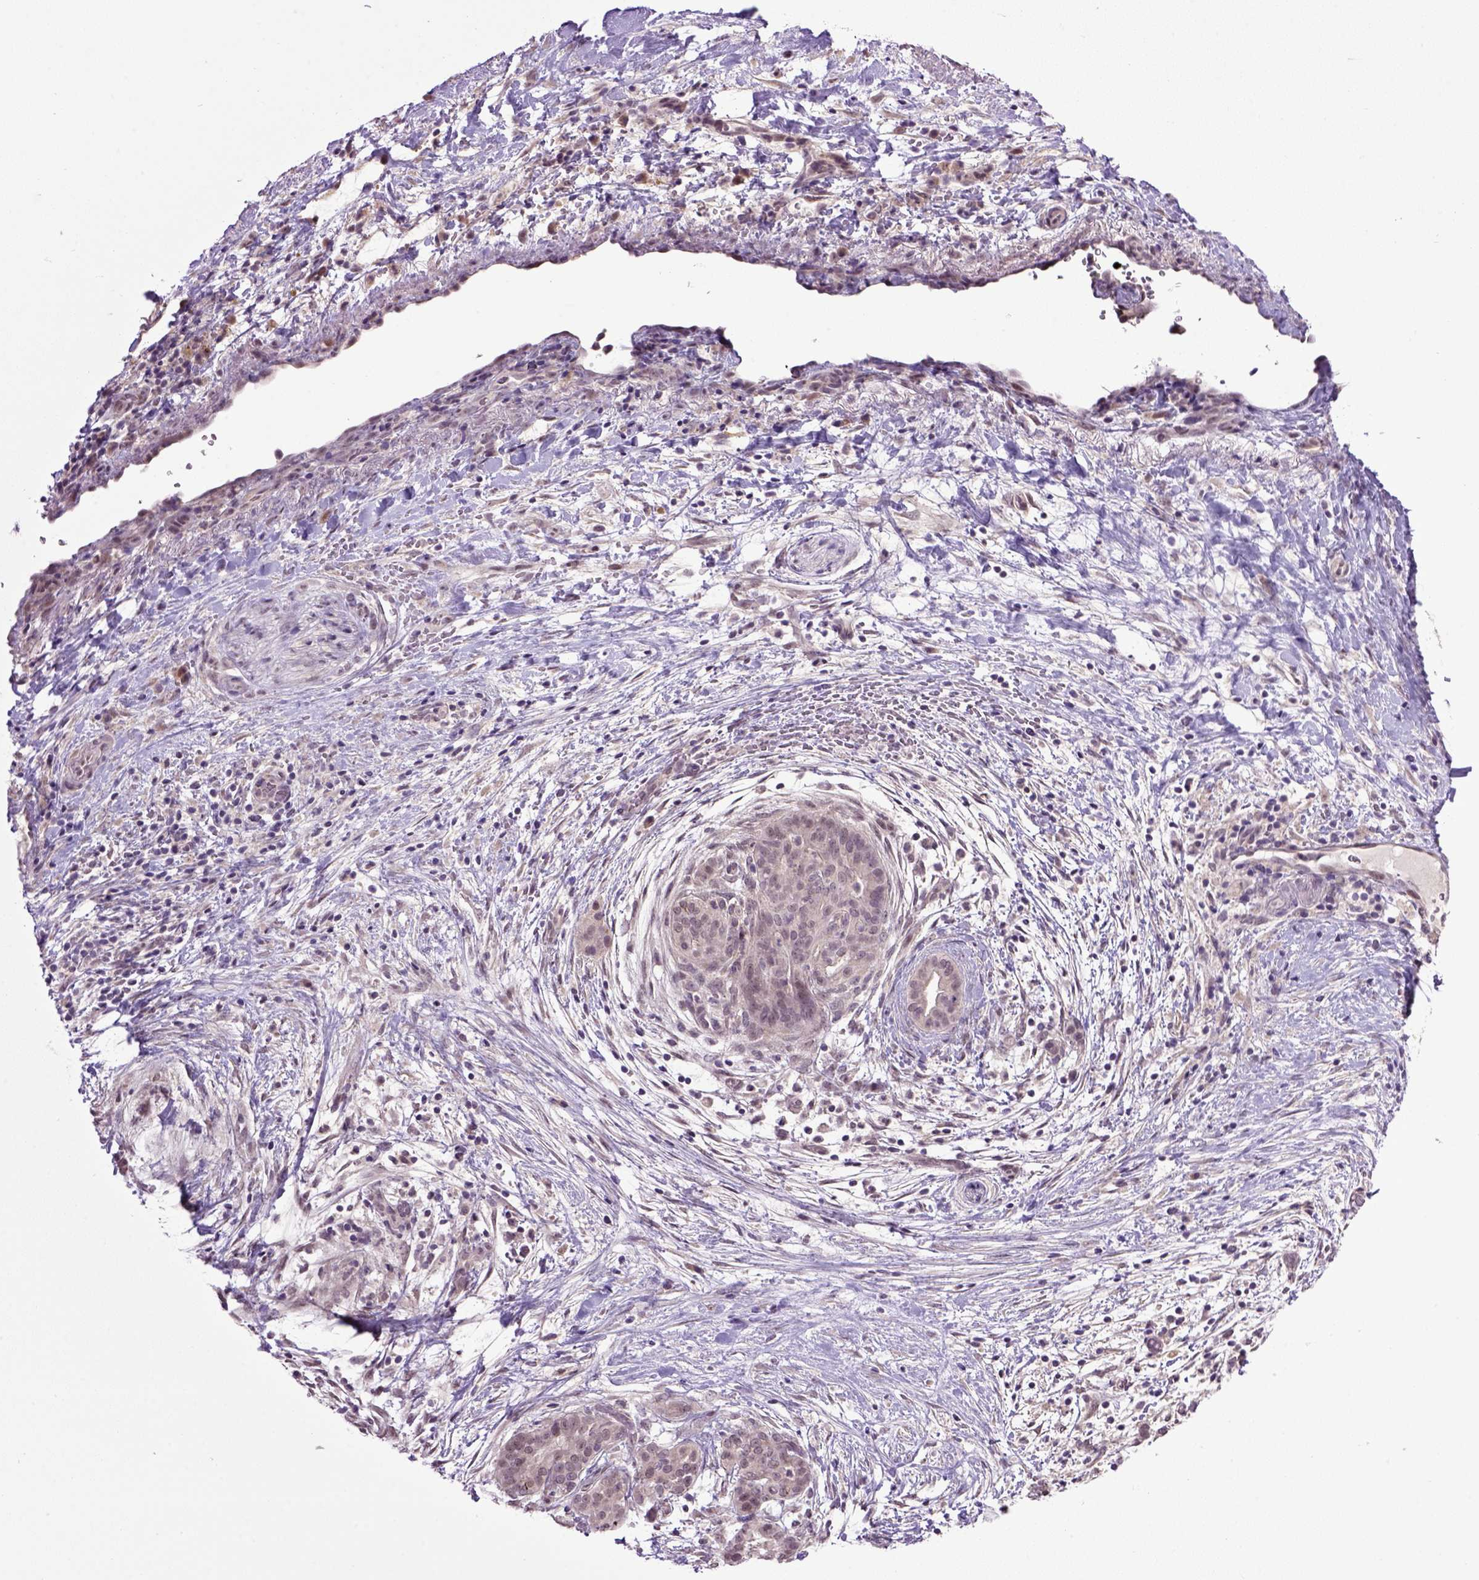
{"staining": {"intensity": "weak", "quantity": ">75%", "location": "cytoplasmic/membranous"}, "tissue": "pancreatic cancer", "cell_type": "Tumor cells", "image_type": "cancer", "snomed": [{"axis": "morphology", "description": "Adenocarcinoma, NOS"}, {"axis": "topography", "description": "Pancreas"}], "caption": "This is a histology image of IHC staining of adenocarcinoma (pancreatic), which shows weak expression in the cytoplasmic/membranous of tumor cells.", "gene": "RAB43", "patient": {"sex": "male", "age": 44}}